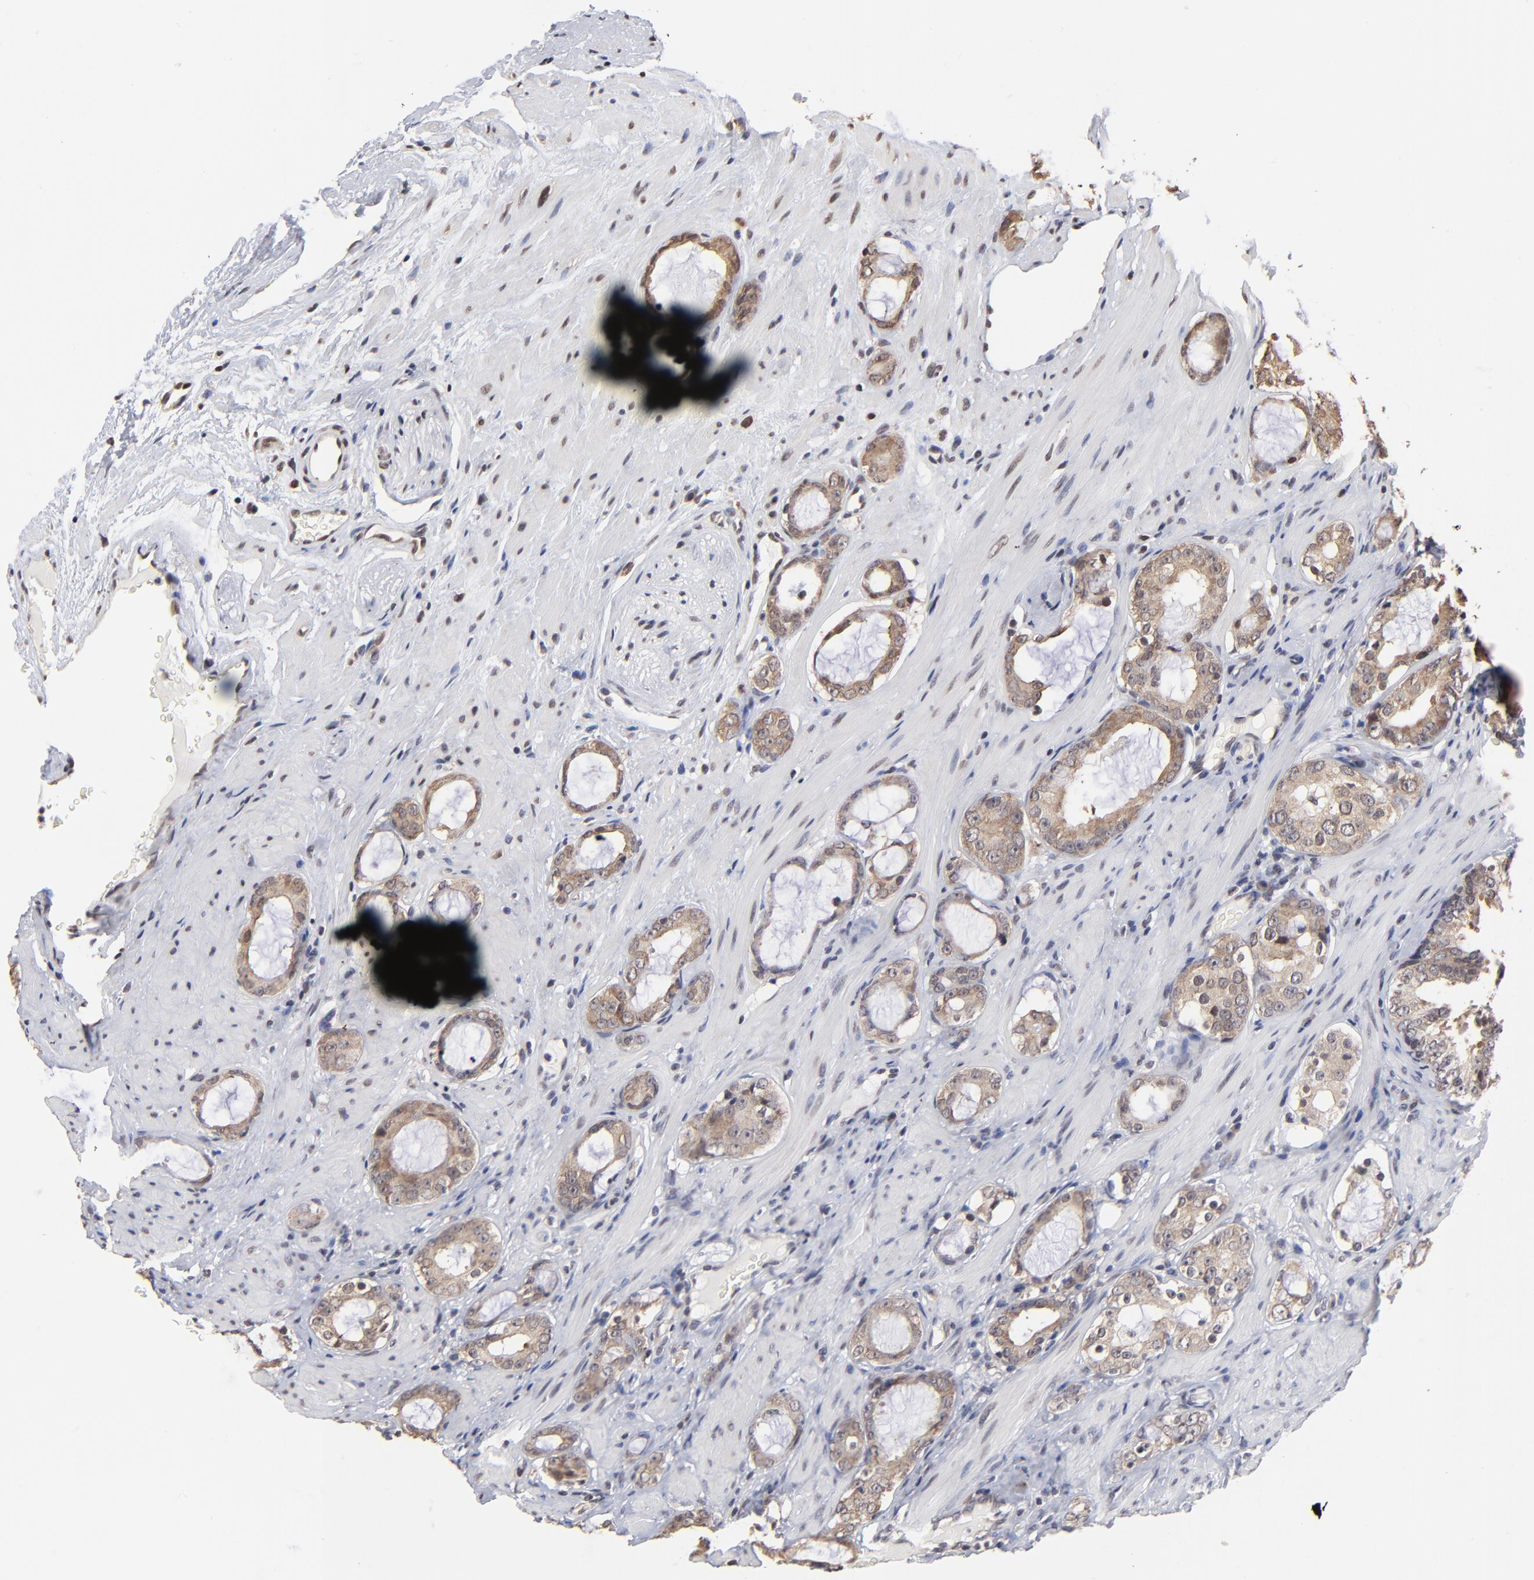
{"staining": {"intensity": "weak", "quantity": ">75%", "location": "cytoplasmic/membranous"}, "tissue": "prostate cancer", "cell_type": "Tumor cells", "image_type": "cancer", "snomed": [{"axis": "morphology", "description": "Adenocarcinoma, Medium grade"}, {"axis": "topography", "description": "Prostate"}], "caption": "The micrograph demonstrates immunohistochemical staining of prostate cancer. There is weak cytoplasmic/membranous staining is seen in about >75% of tumor cells.", "gene": "BRPF1", "patient": {"sex": "male", "age": 73}}